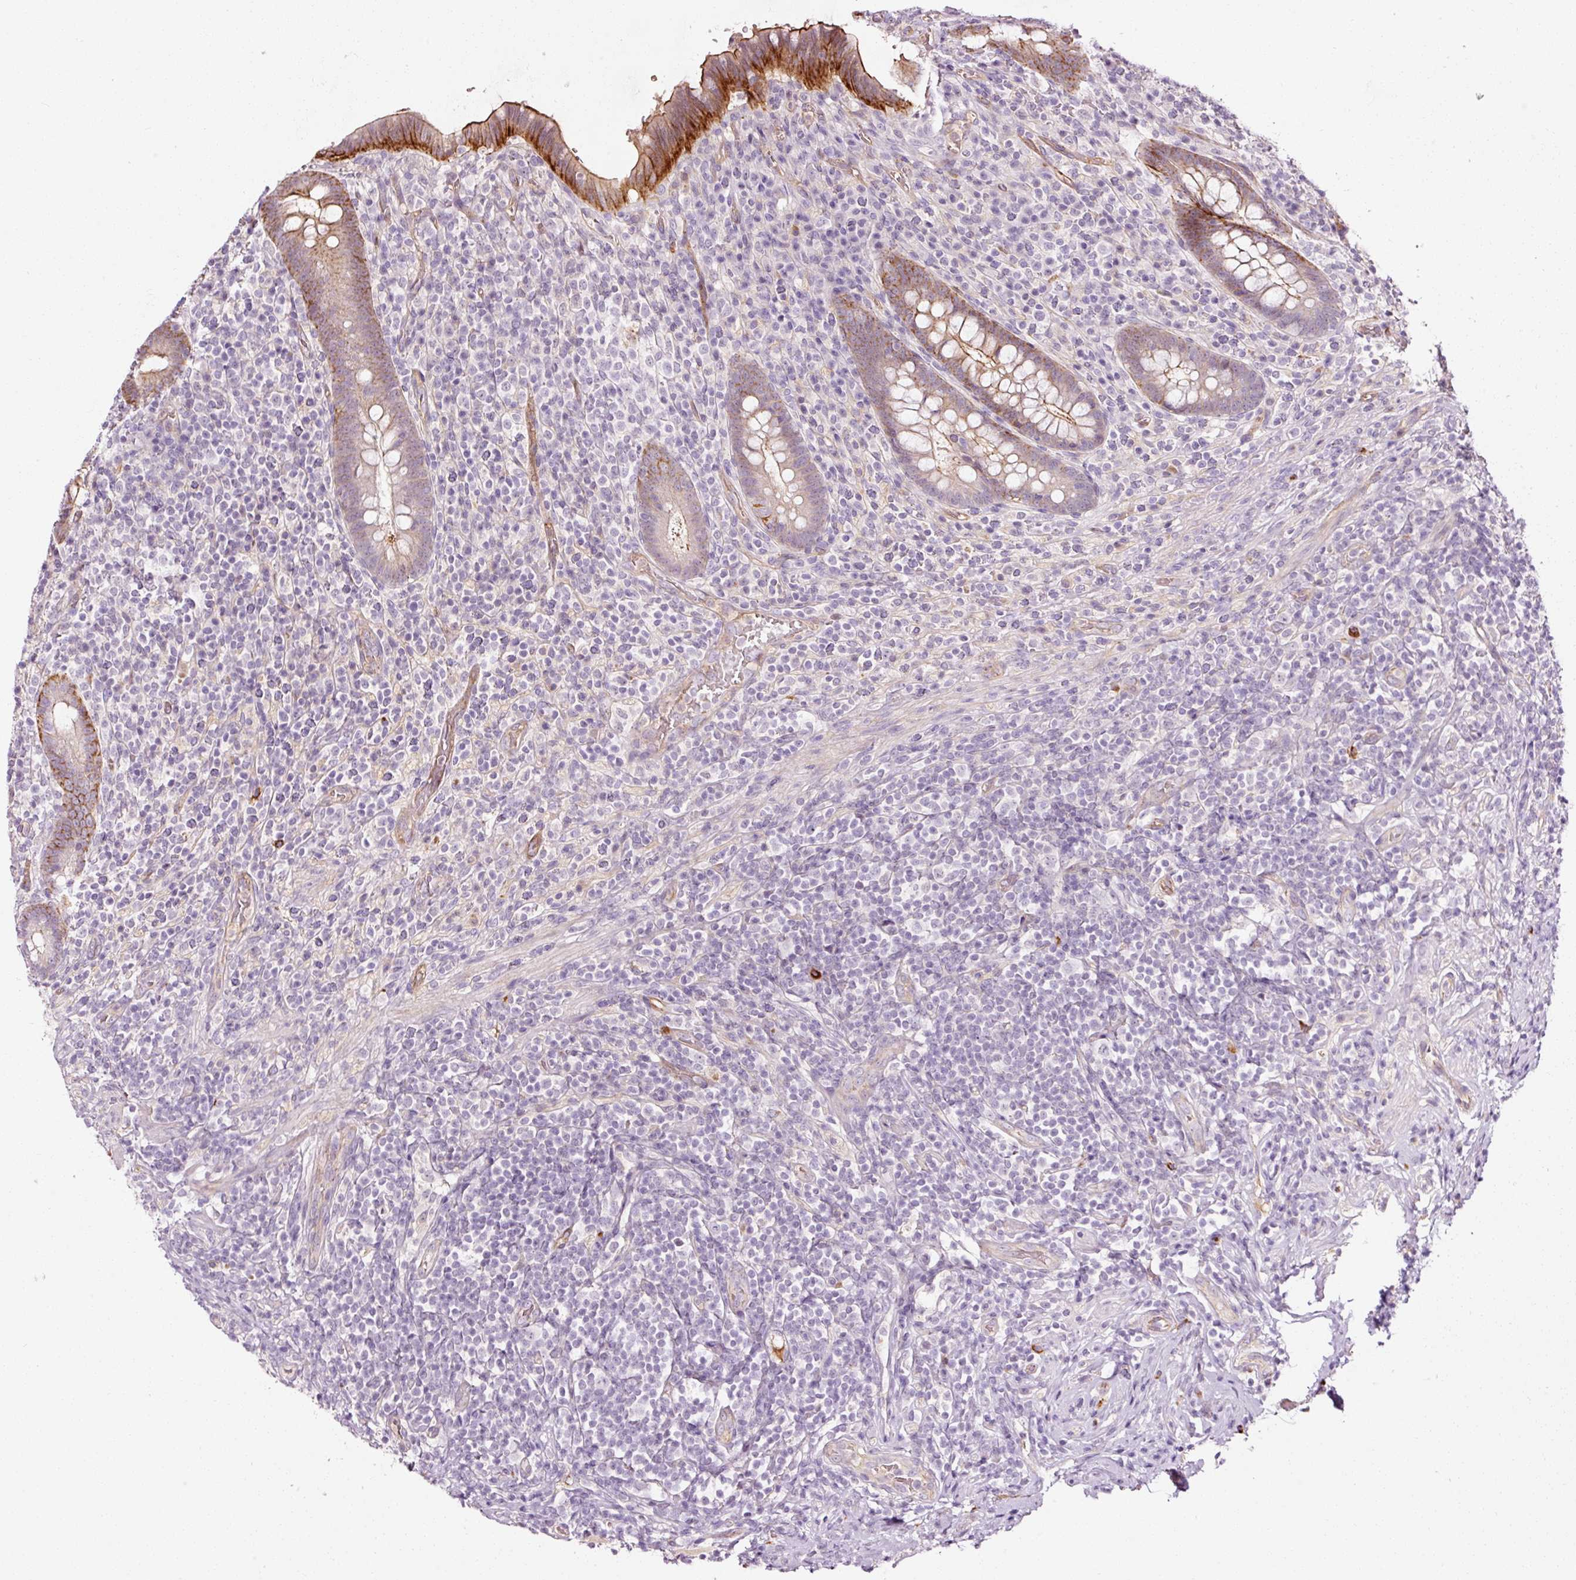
{"staining": {"intensity": "strong", "quantity": "25%-75%", "location": "cytoplasmic/membranous"}, "tissue": "appendix", "cell_type": "Glandular cells", "image_type": "normal", "snomed": [{"axis": "morphology", "description": "Normal tissue, NOS"}, {"axis": "topography", "description": "Appendix"}], "caption": "Brown immunohistochemical staining in normal human appendix shows strong cytoplasmic/membranous expression in about 25%-75% of glandular cells. (Stains: DAB (3,3'-diaminobenzidine) in brown, nuclei in blue, Microscopy: brightfield microscopy at high magnification).", "gene": "ABCB4", "patient": {"sex": "female", "age": 43}}